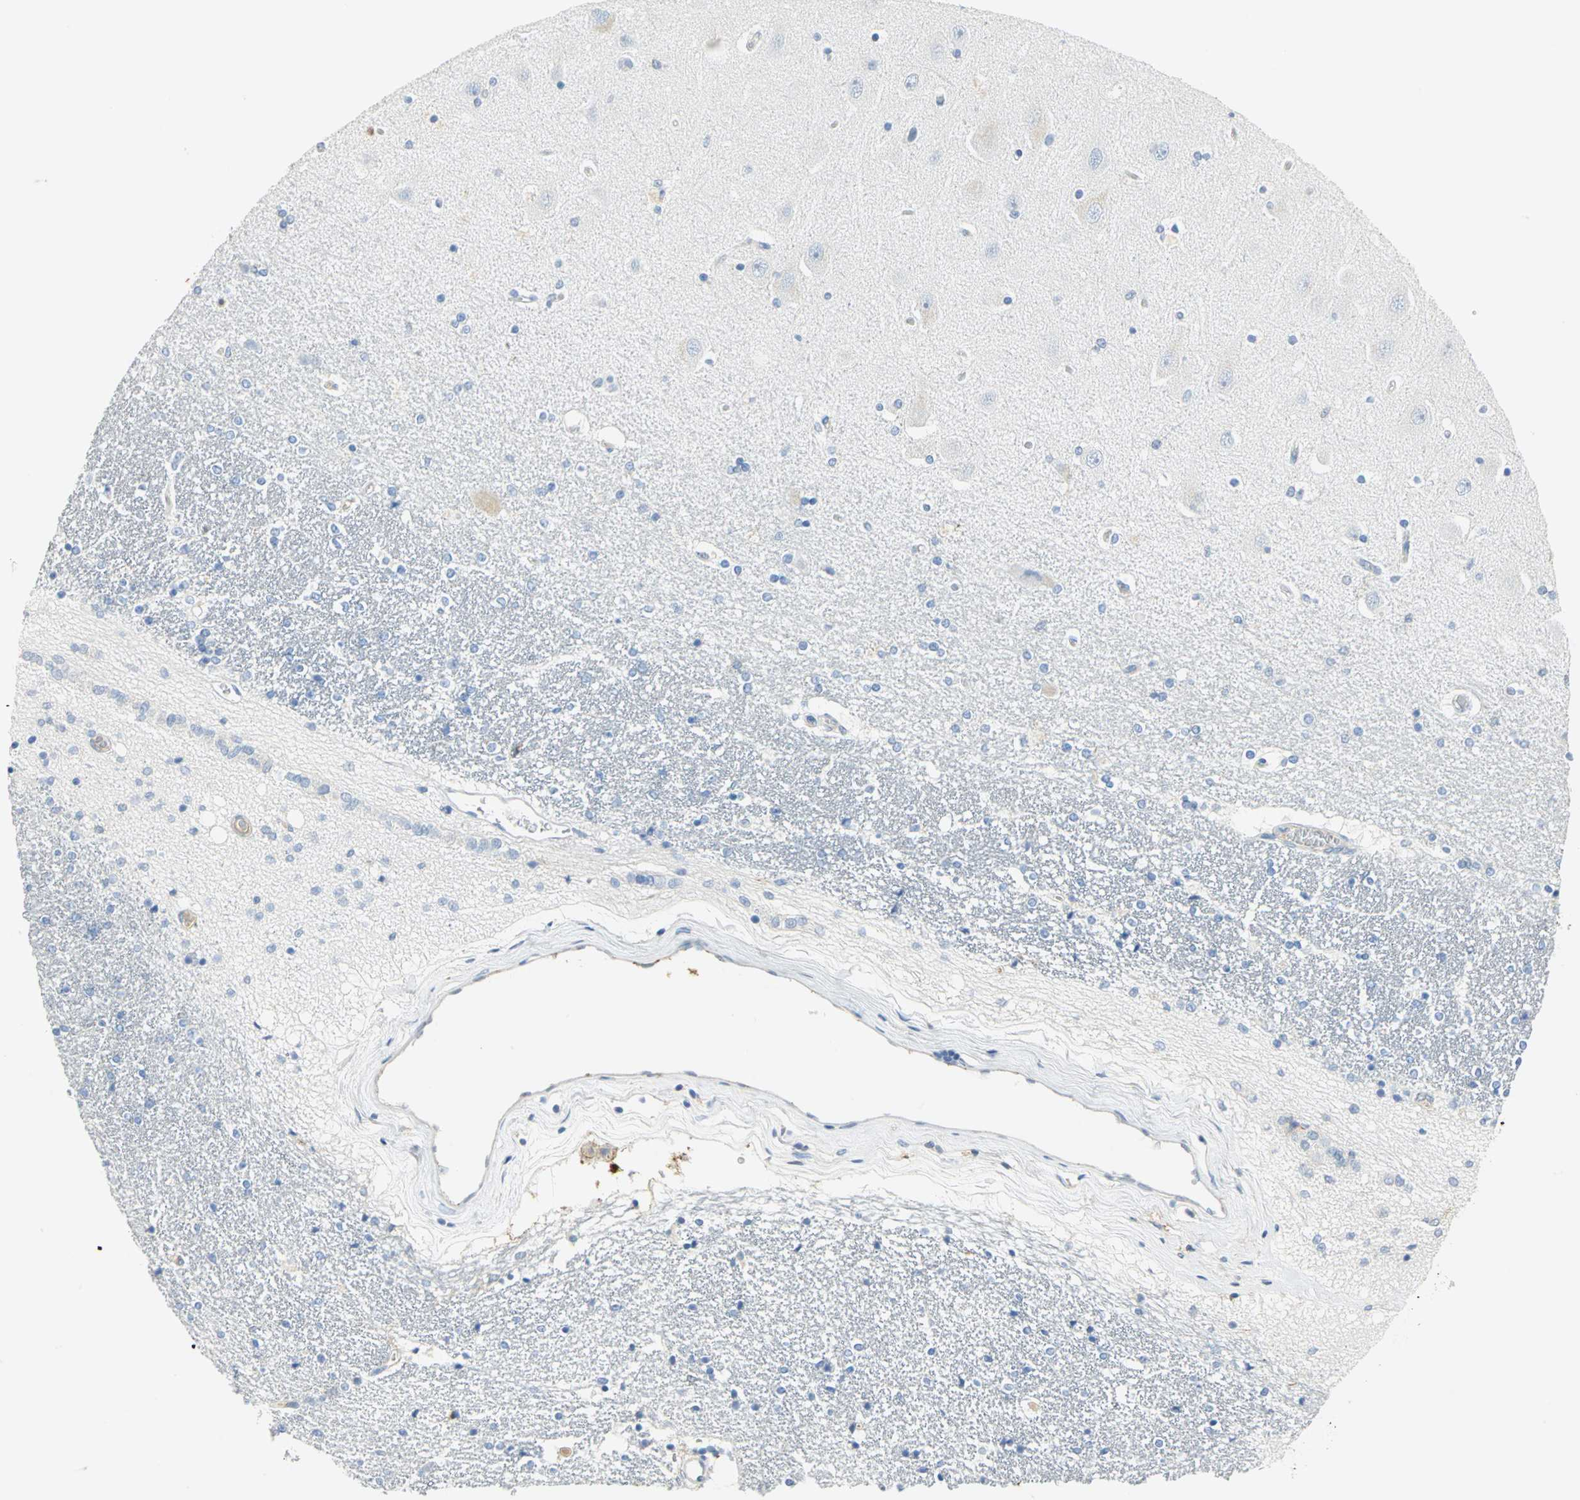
{"staining": {"intensity": "negative", "quantity": "none", "location": "none"}, "tissue": "hippocampus", "cell_type": "Glial cells", "image_type": "normal", "snomed": [{"axis": "morphology", "description": "Normal tissue, NOS"}, {"axis": "topography", "description": "Hippocampus"}], "caption": "Glial cells show no significant positivity in normal hippocampus. (DAB immunohistochemistry (IHC) with hematoxylin counter stain).", "gene": "ANXA4", "patient": {"sex": "female", "age": 54}}